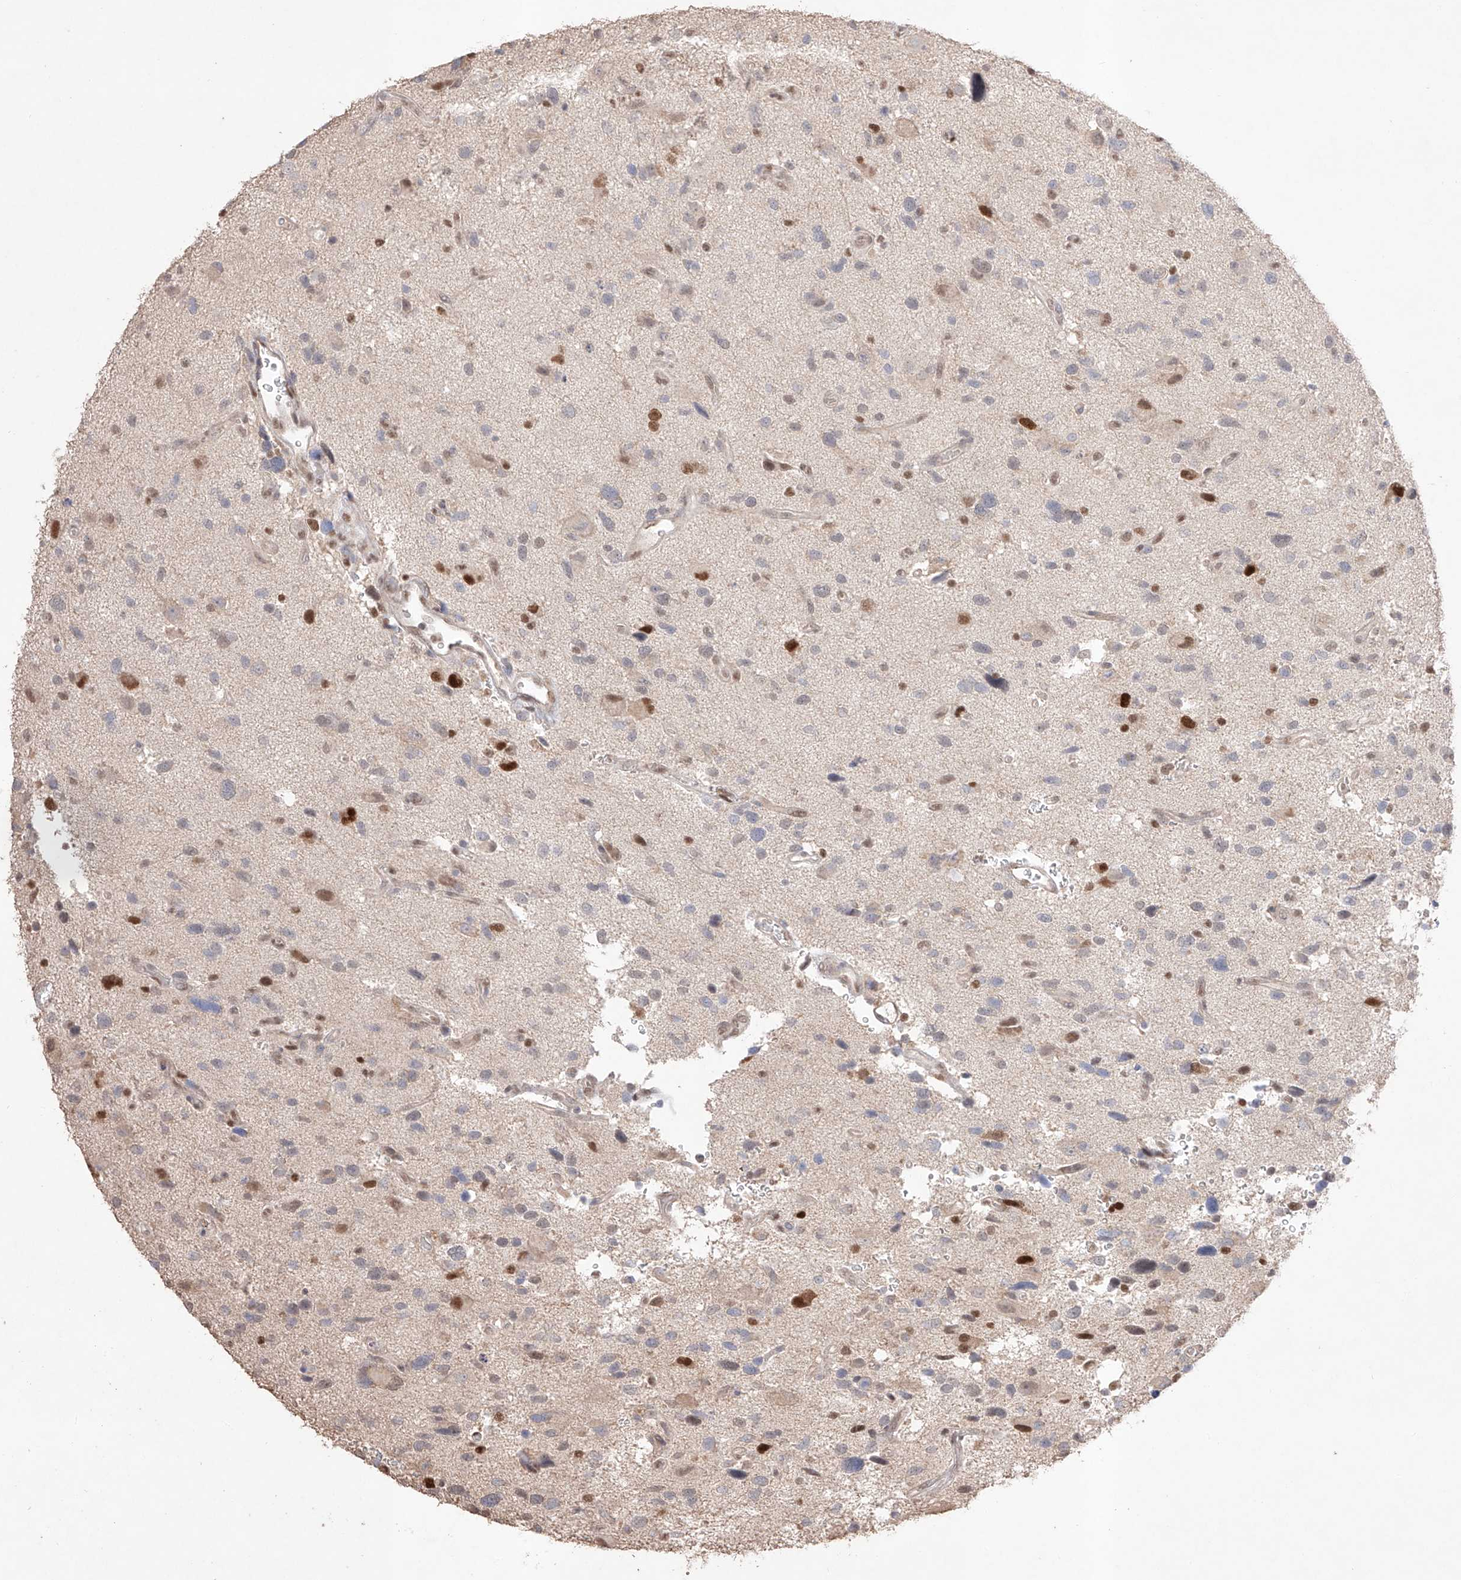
{"staining": {"intensity": "negative", "quantity": "none", "location": "none"}, "tissue": "glioma", "cell_type": "Tumor cells", "image_type": "cancer", "snomed": [{"axis": "morphology", "description": "Glioma, malignant, High grade"}, {"axis": "topography", "description": "Brain"}], "caption": "DAB immunohistochemical staining of human malignant glioma (high-grade) demonstrates no significant expression in tumor cells.", "gene": "APIP", "patient": {"sex": "male", "age": 33}}